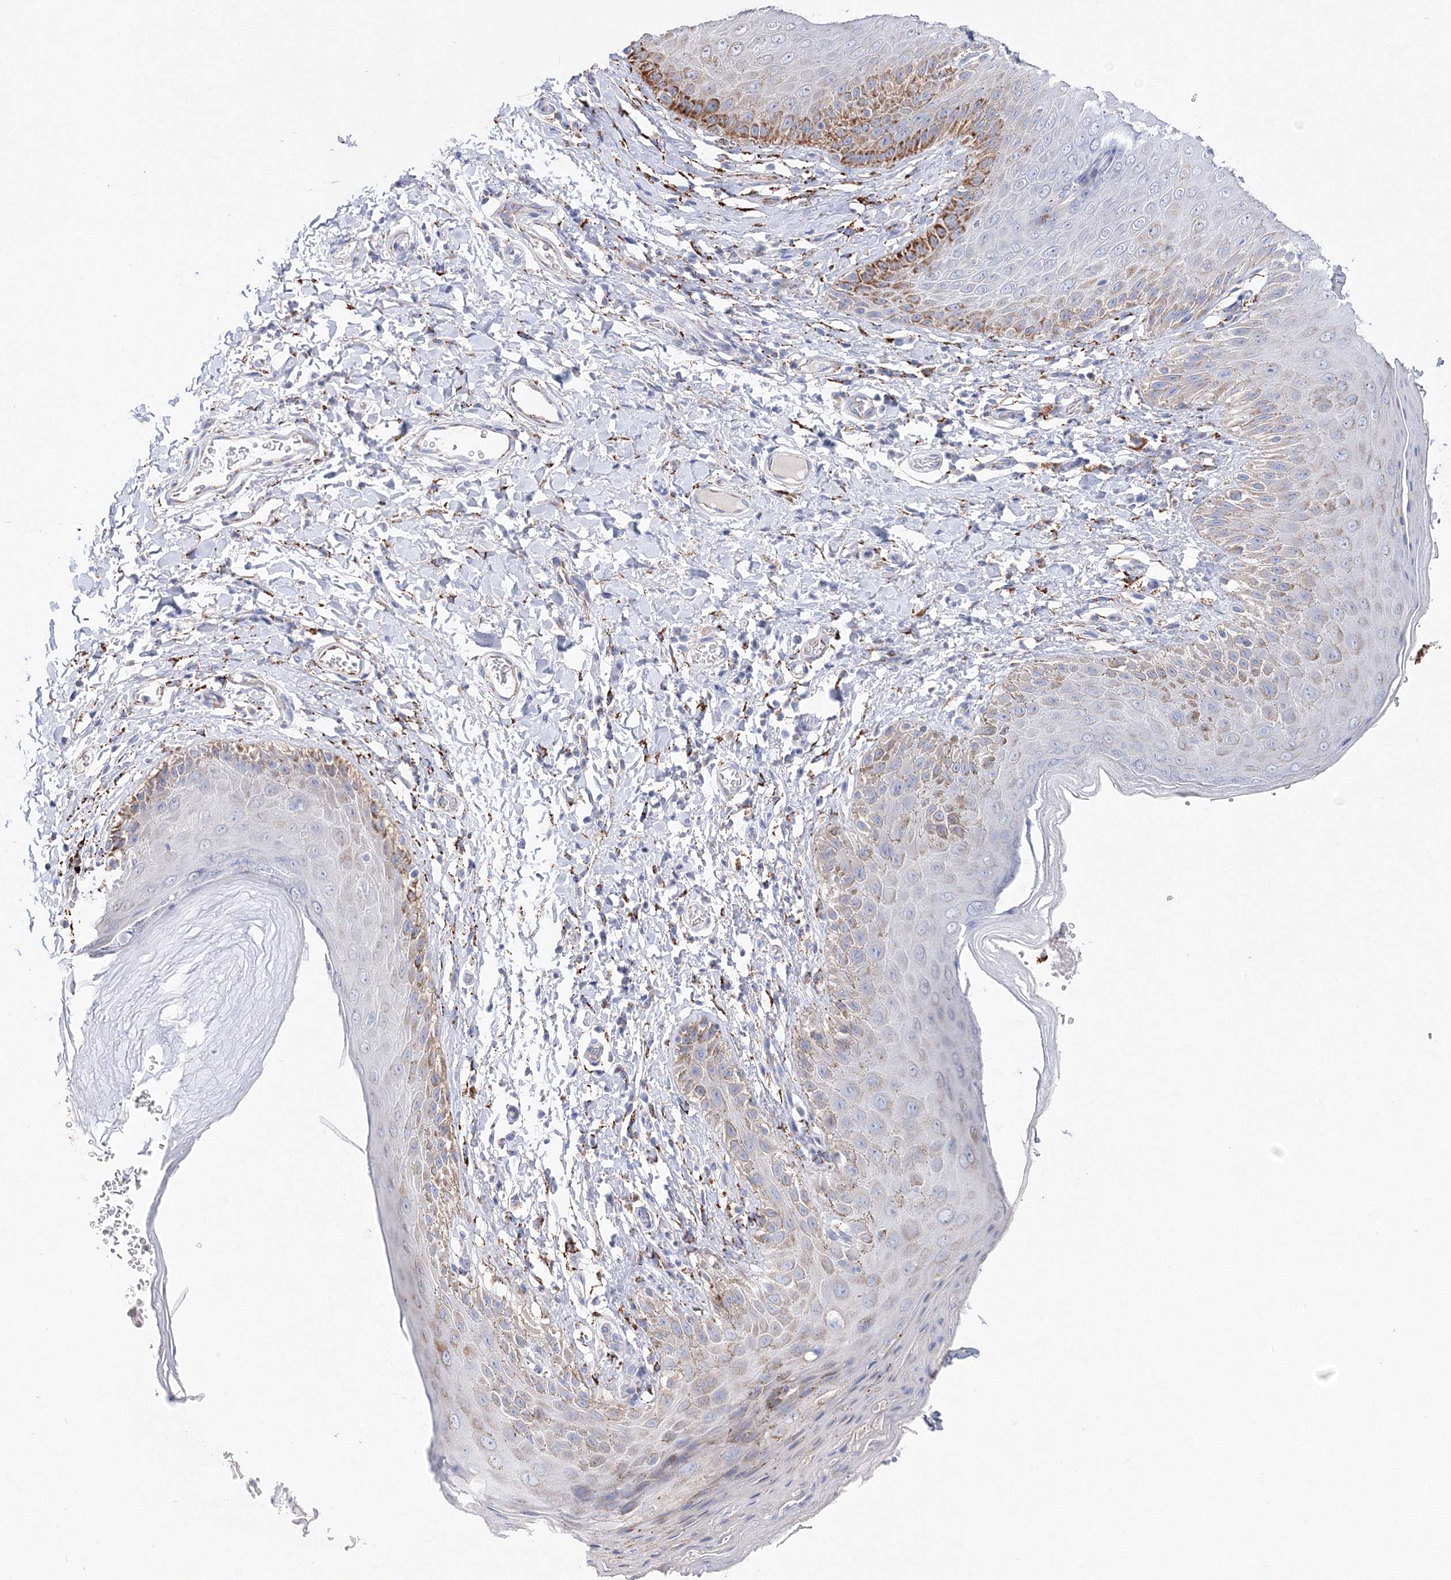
{"staining": {"intensity": "strong", "quantity": "25%-75%", "location": "cytoplasmic/membranous"}, "tissue": "skin", "cell_type": "Epidermal cells", "image_type": "normal", "snomed": [{"axis": "morphology", "description": "Normal tissue, NOS"}, {"axis": "topography", "description": "Anal"}], "caption": "IHC (DAB) staining of benign human skin reveals strong cytoplasmic/membranous protein positivity in about 25%-75% of epidermal cells.", "gene": "MERTK", "patient": {"sex": "male", "age": 44}}